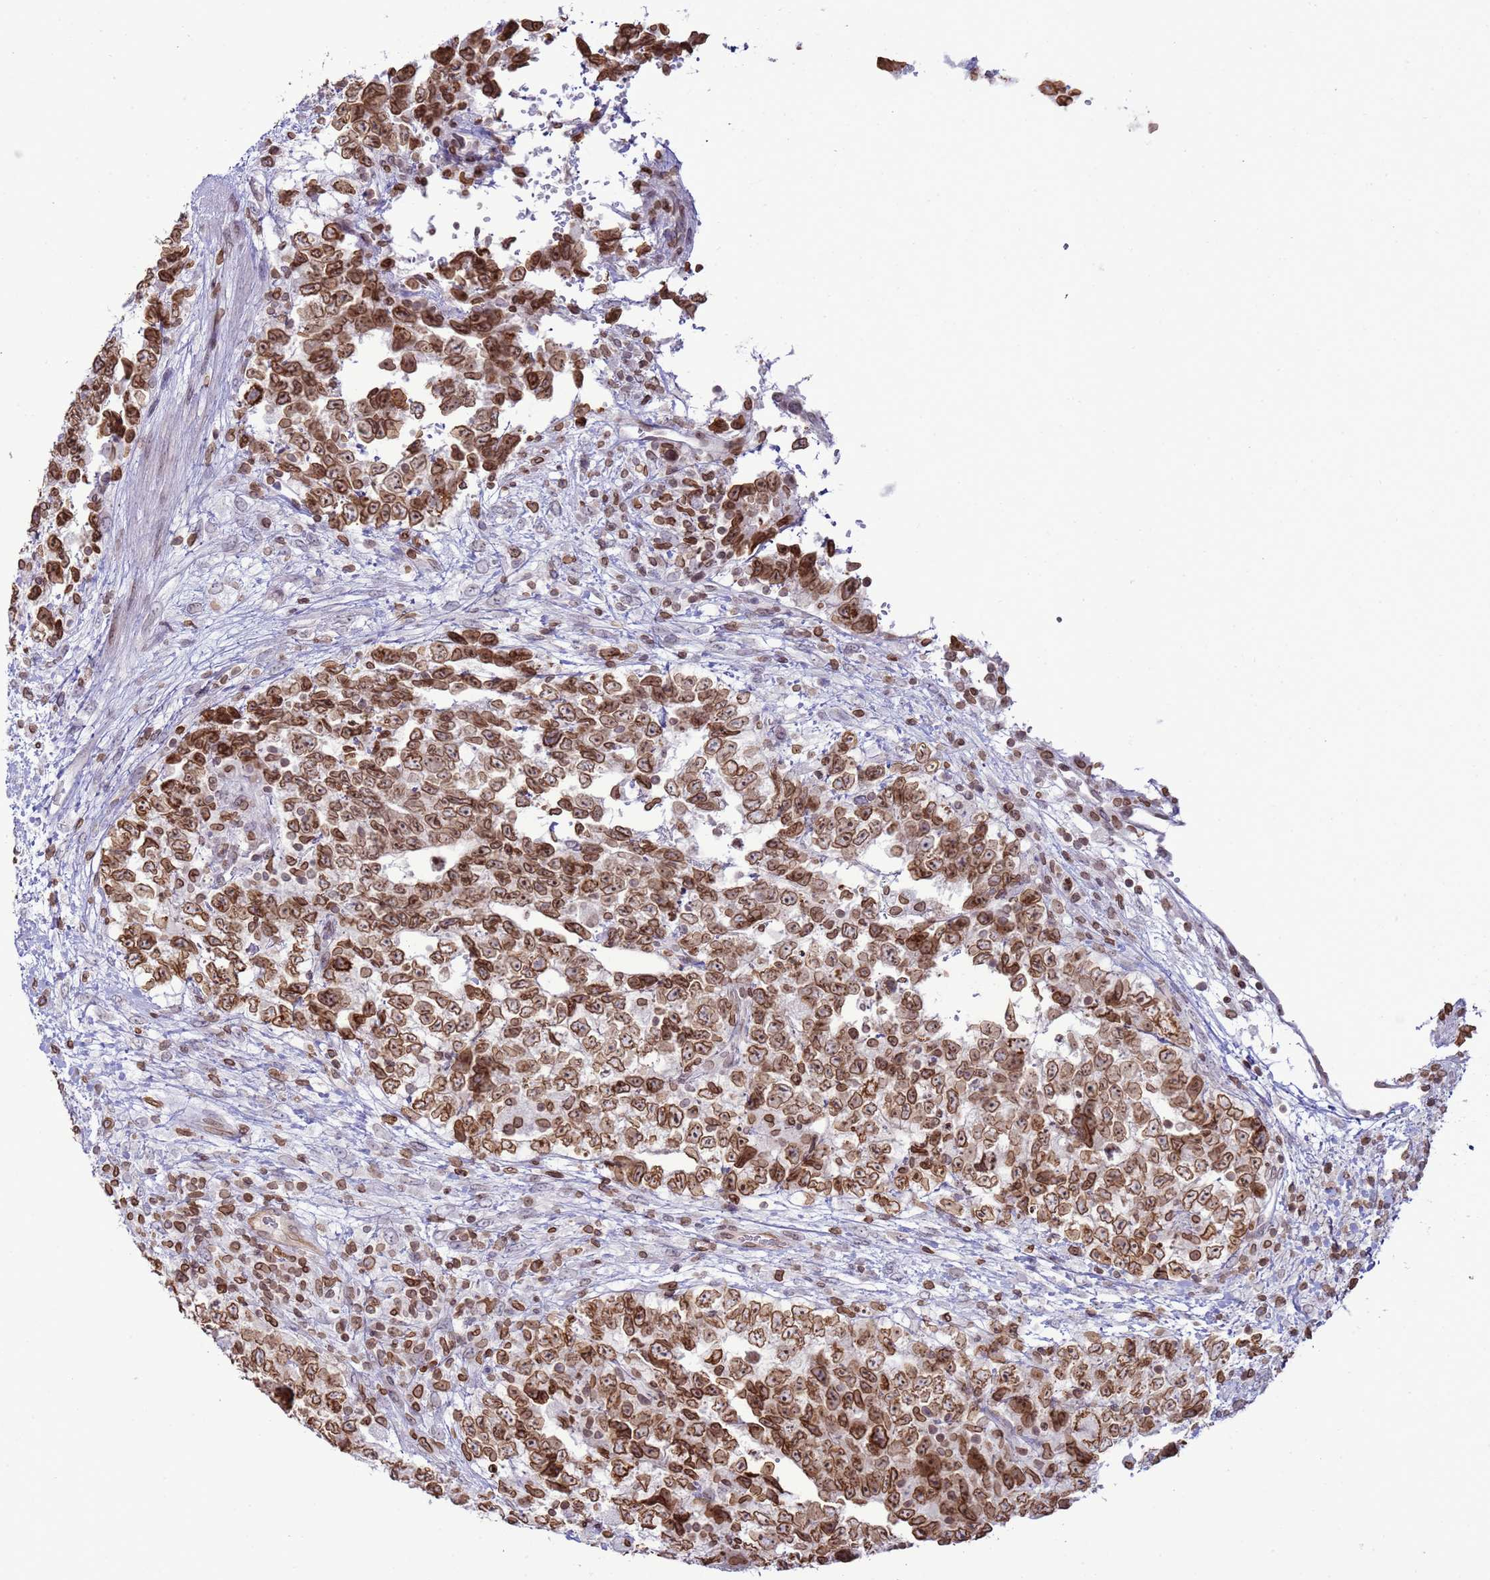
{"staining": {"intensity": "strong", "quantity": ">75%", "location": "cytoplasmic/membranous,nuclear"}, "tissue": "testis cancer", "cell_type": "Tumor cells", "image_type": "cancer", "snomed": [{"axis": "morphology", "description": "Carcinoma, Embryonal, NOS"}, {"axis": "topography", "description": "Testis"}], "caption": "A micrograph showing strong cytoplasmic/membranous and nuclear expression in approximately >75% of tumor cells in embryonal carcinoma (testis), as visualized by brown immunohistochemical staining.", "gene": "DHX37", "patient": {"sex": "male", "age": 37}}